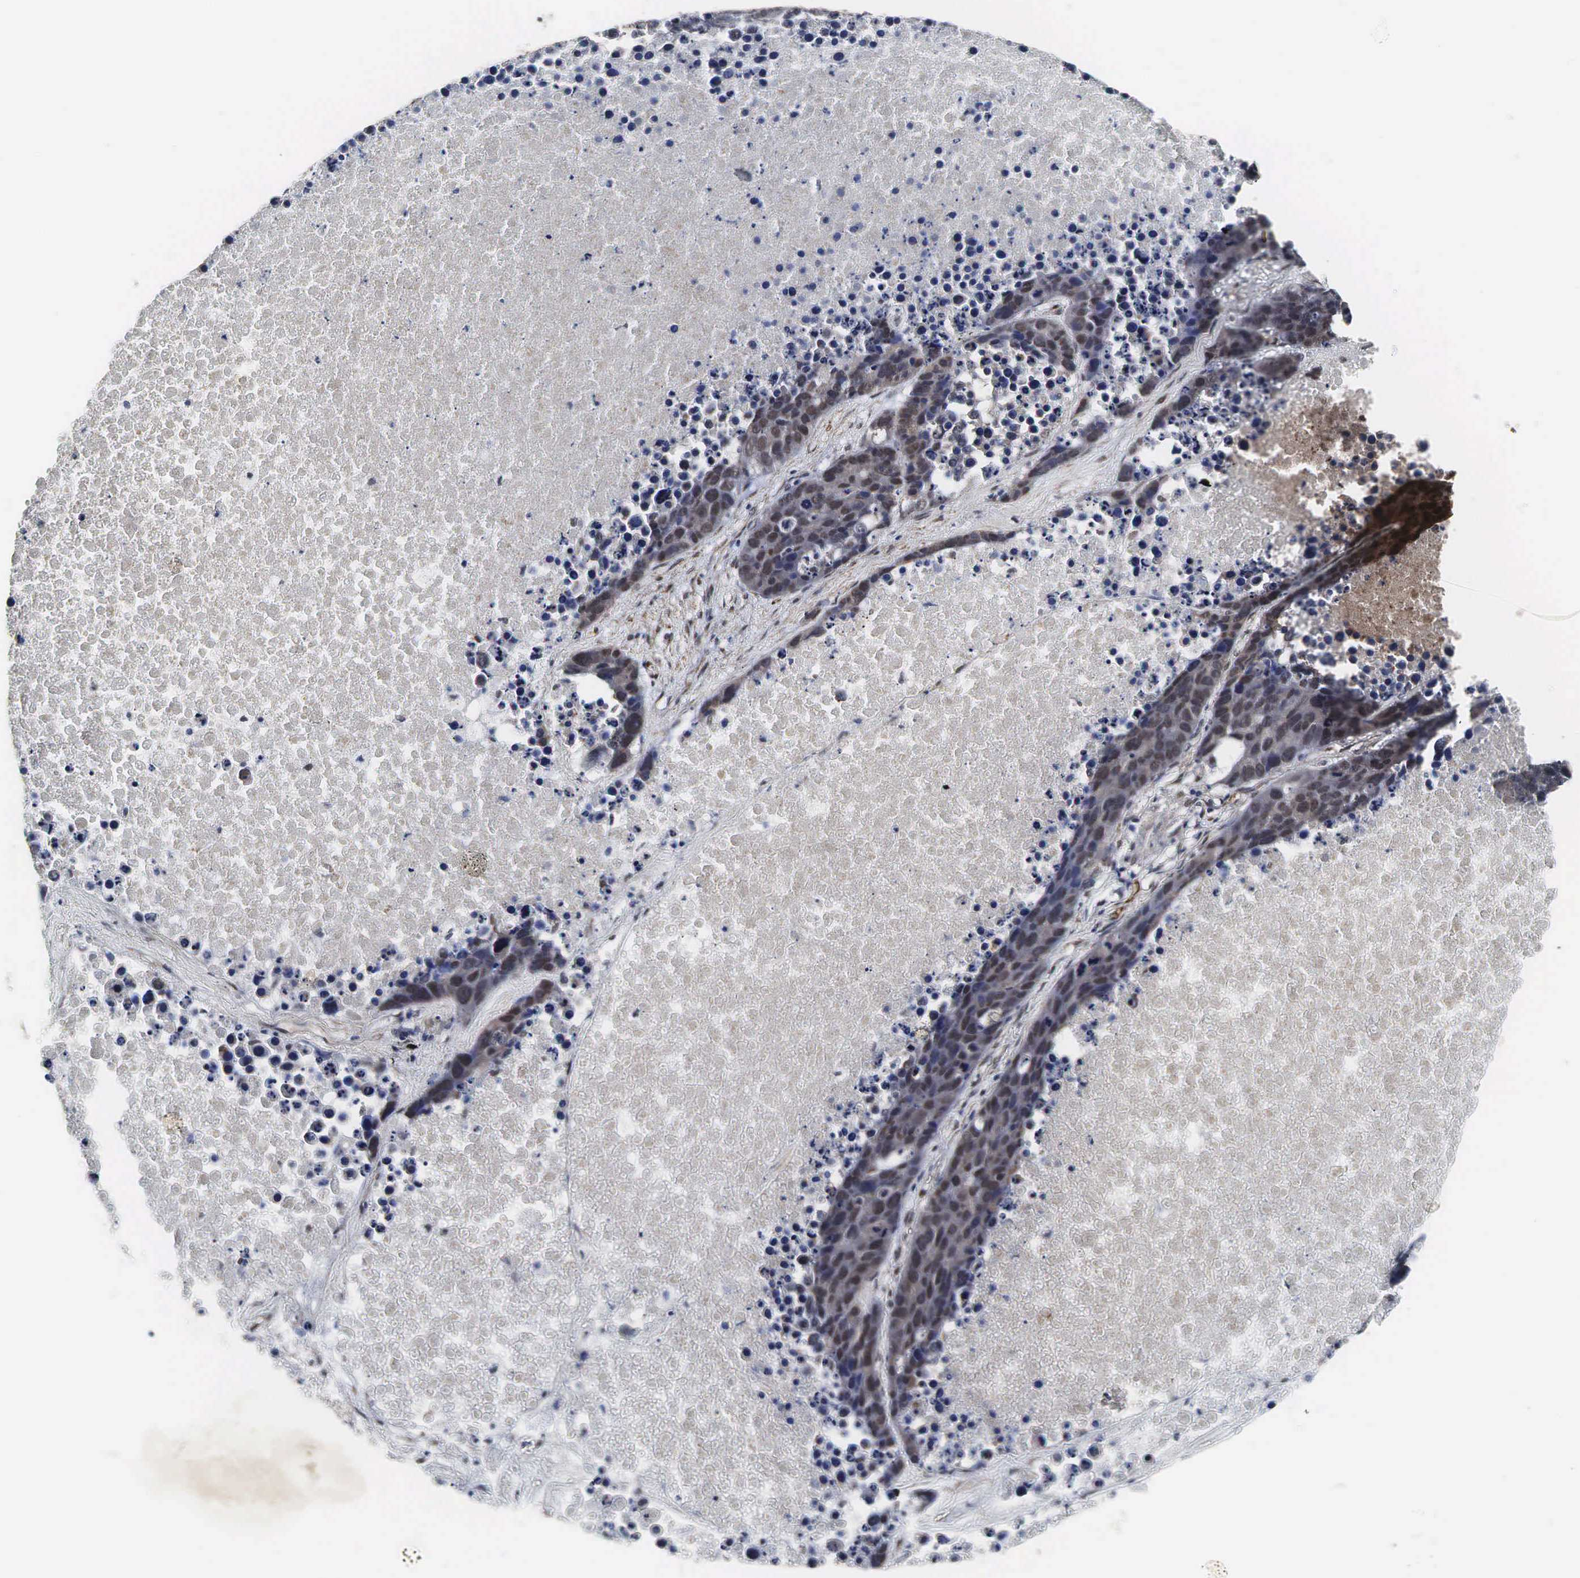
{"staining": {"intensity": "moderate", "quantity": "25%-75%", "location": "cytoplasmic/membranous,nuclear"}, "tissue": "lung cancer", "cell_type": "Tumor cells", "image_type": "cancer", "snomed": [{"axis": "morphology", "description": "Carcinoid, malignant, NOS"}, {"axis": "topography", "description": "Lung"}], "caption": "High-power microscopy captured an immunohistochemistry histopathology image of carcinoid (malignant) (lung), revealing moderate cytoplasmic/membranous and nuclear staining in approximately 25%-75% of tumor cells.", "gene": "SPIN1", "patient": {"sex": "male", "age": 60}}